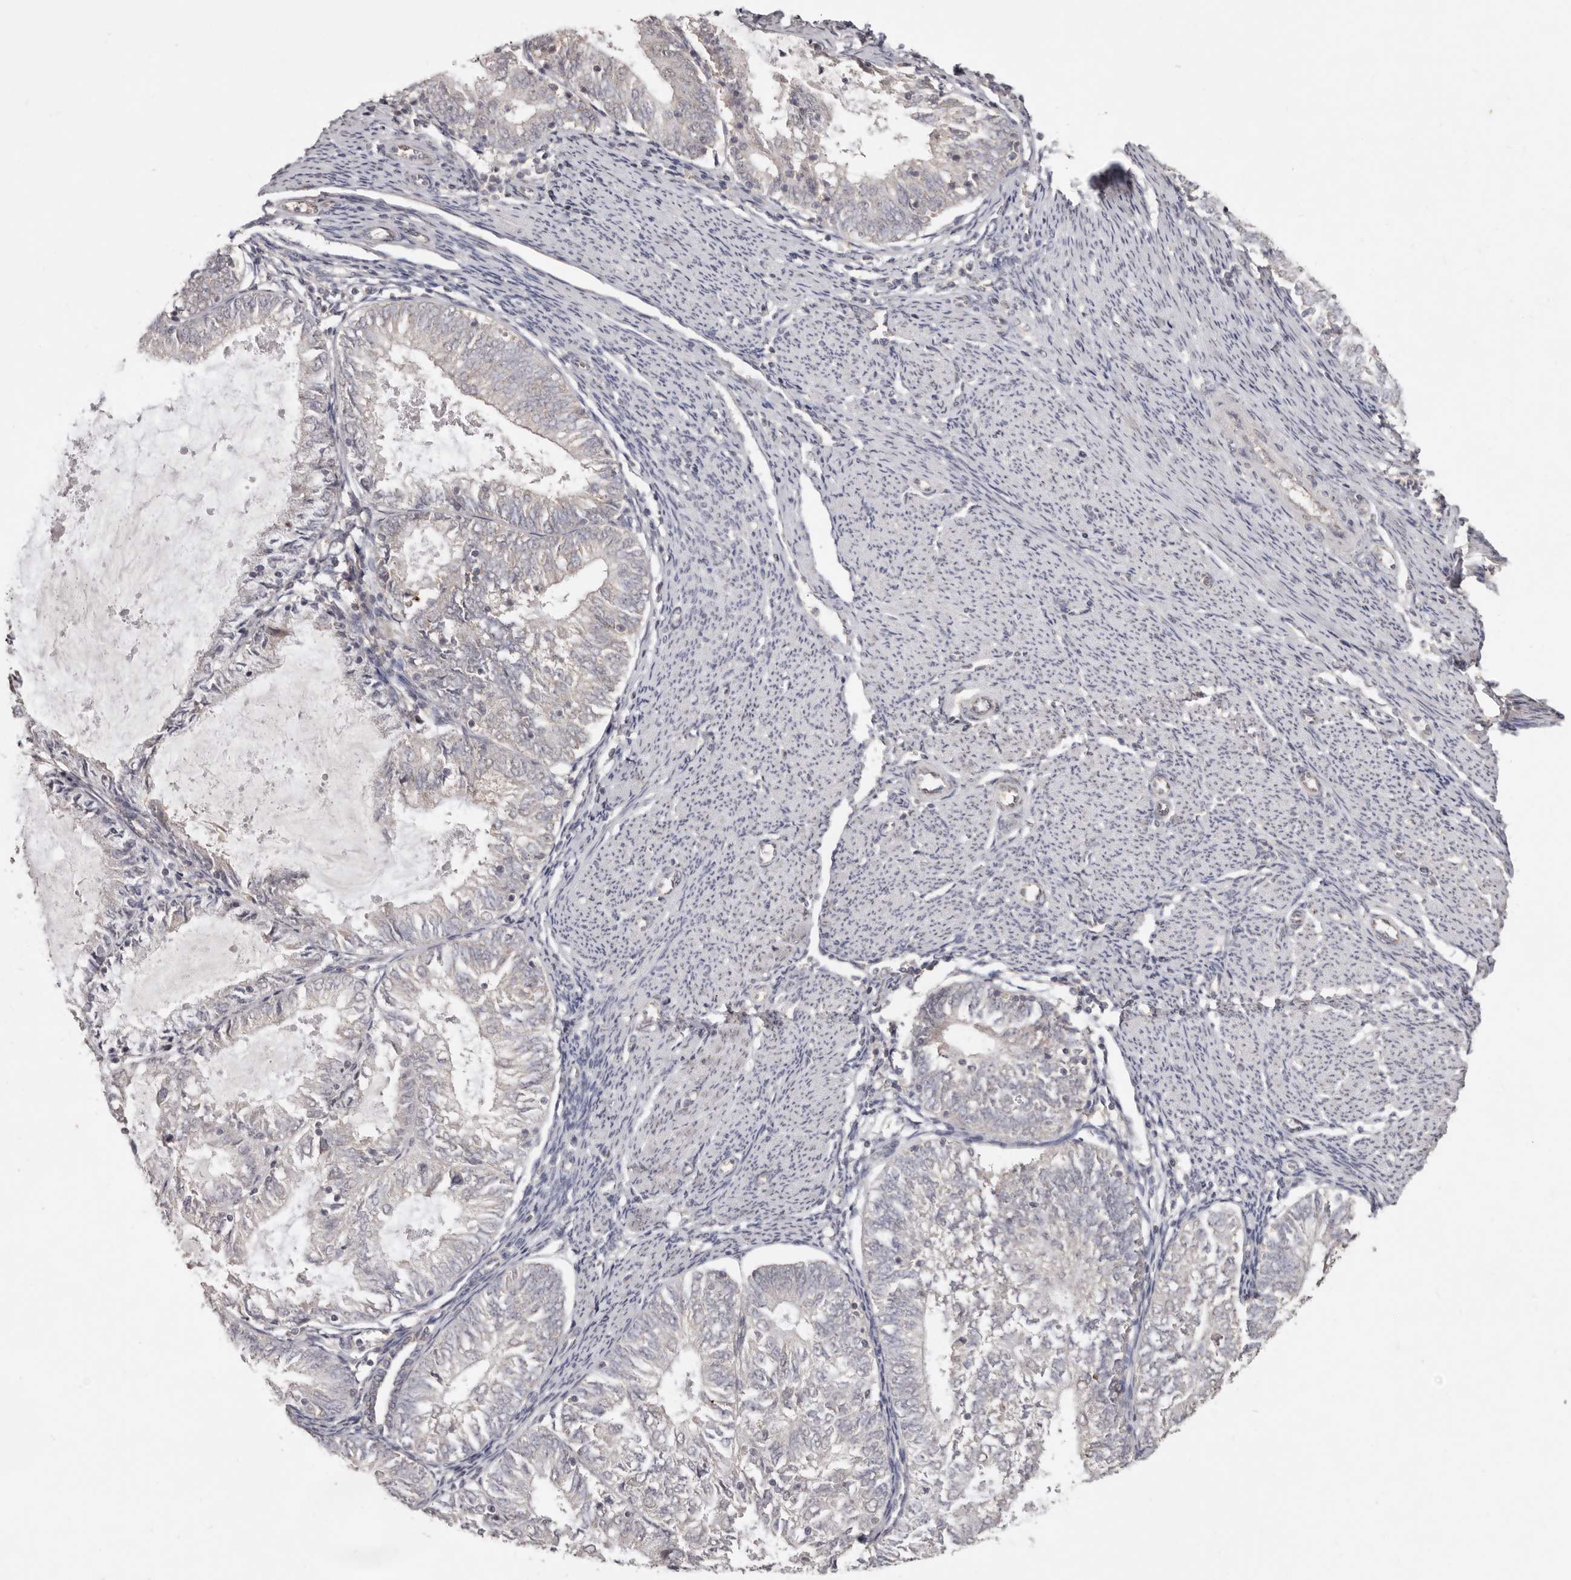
{"staining": {"intensity": "negative", "quantity": "none", "location": "none"}, "tissue": "endometrial cancer", "cell_type": "Tumor cells", "image_type": "cancer", "snomed": [{"axis": "morphology", "description": "Adenocarcinoma, NOS"}, {"axis": "topography", "description": "Endometrium"}], "caption": "The immunohistochemistry histopathology image has no significant expression in tumor cells of endometrial adenocarcinoma tissue.", "gene": "LINGO2", "patient": {"sex": "female", "age": 57}}